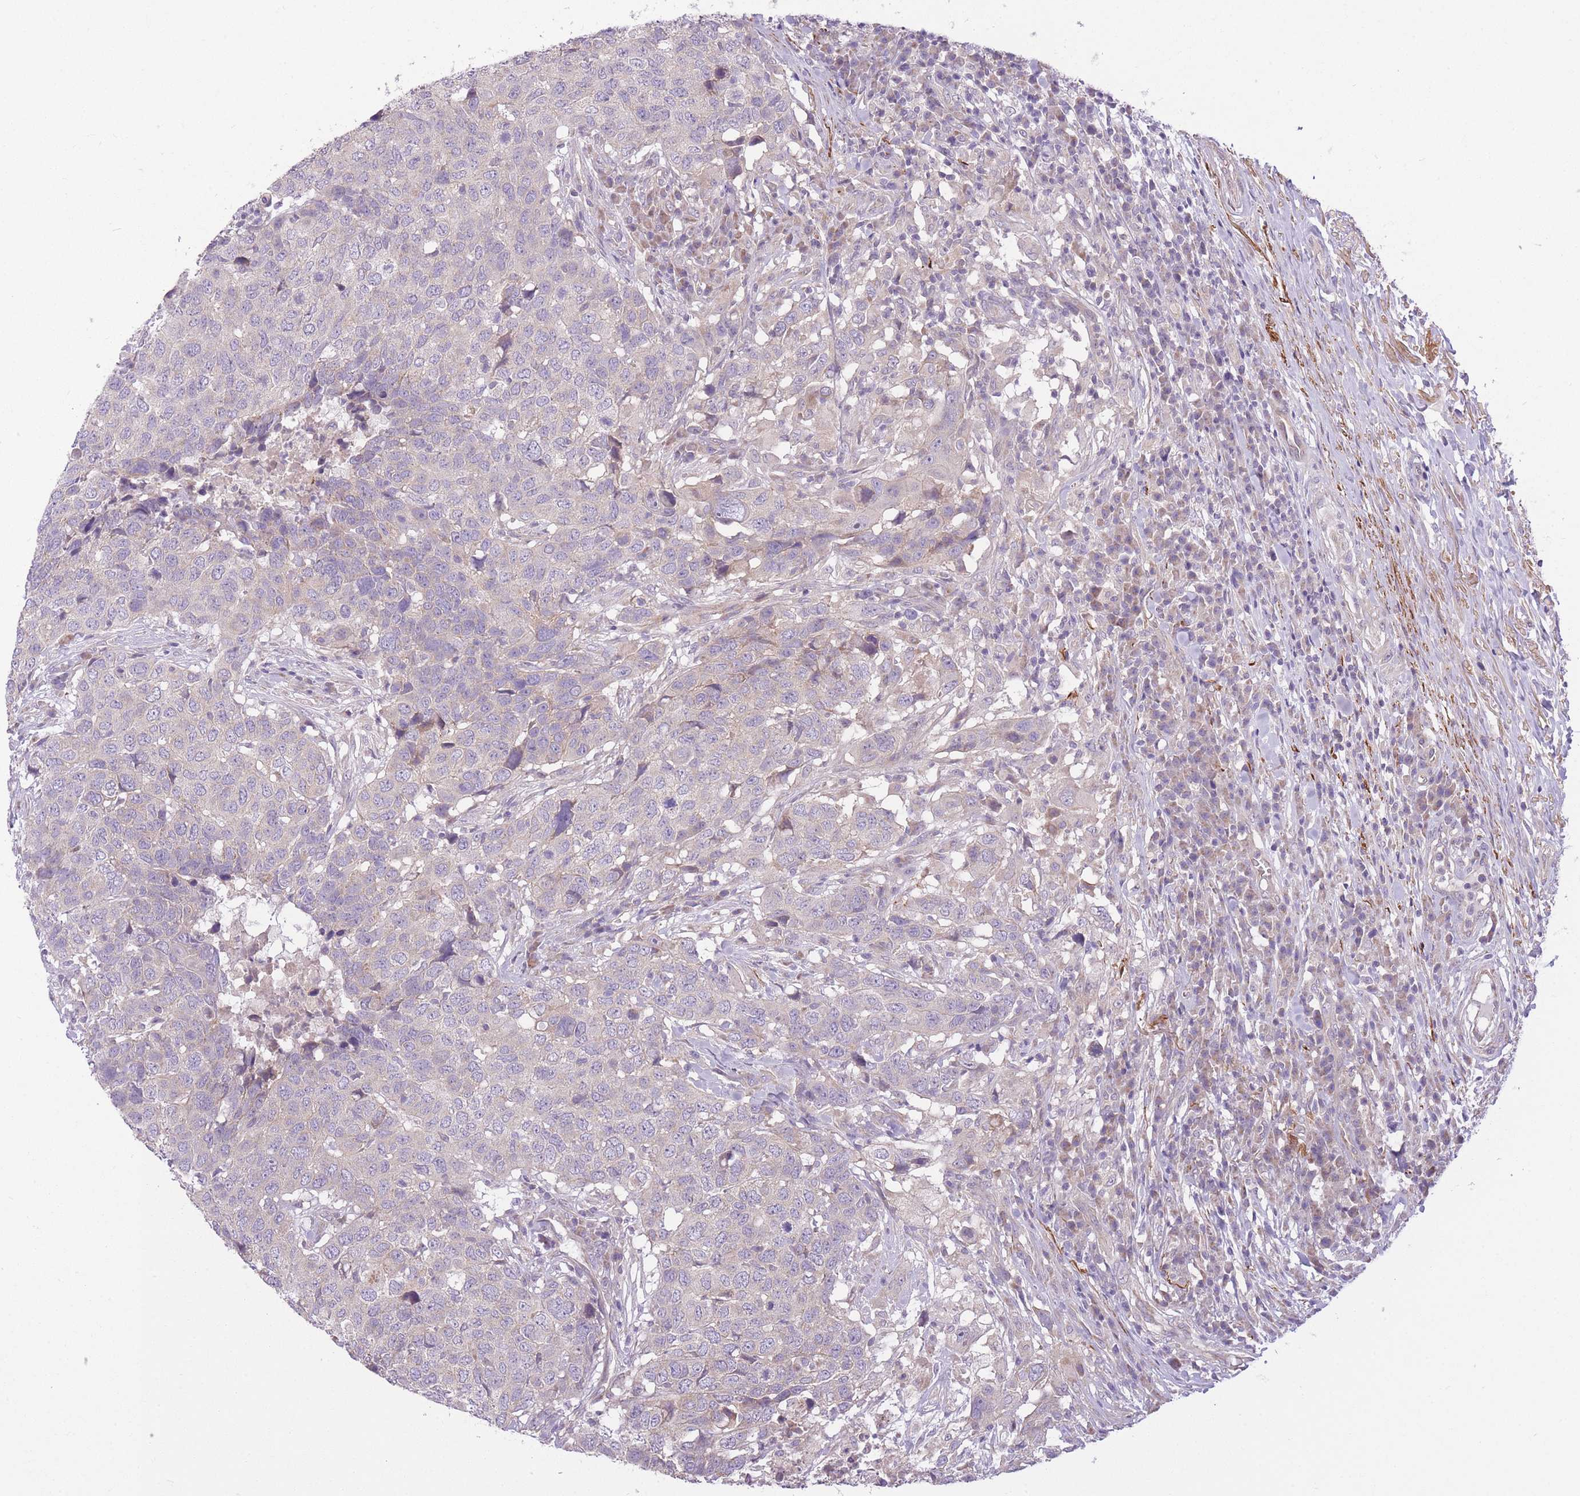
{"staining": {"intensity": "negative", "quantity": "none", "location": "none"}, "tissue": "head and neck cancer", "cell_type": "Tumor cells", "image_type": "cancer", "snomed": [{"axis": "morphology", "description": "Normal tissue, NOS"}, {"axis": "morphology", "description": "Squamous cell carcinoma, NOS"}, {"axis": "topography", "description": "Skeletal muscle"}, {"axis": "topography", "description": "Vascular tissue"}, {"axis": "topography", "description": "Peripheral nerve tissue"}, {"axis": "topography", "description": "Head-Neck"}], "caption": "High power microscopy image of an immunohistochemistry (IHC) micrograph of head and neck cancer, revealing no significant positivity in tumor cells.", "gene": "REV1", "patient": {"sex": "male", "age": 66}}